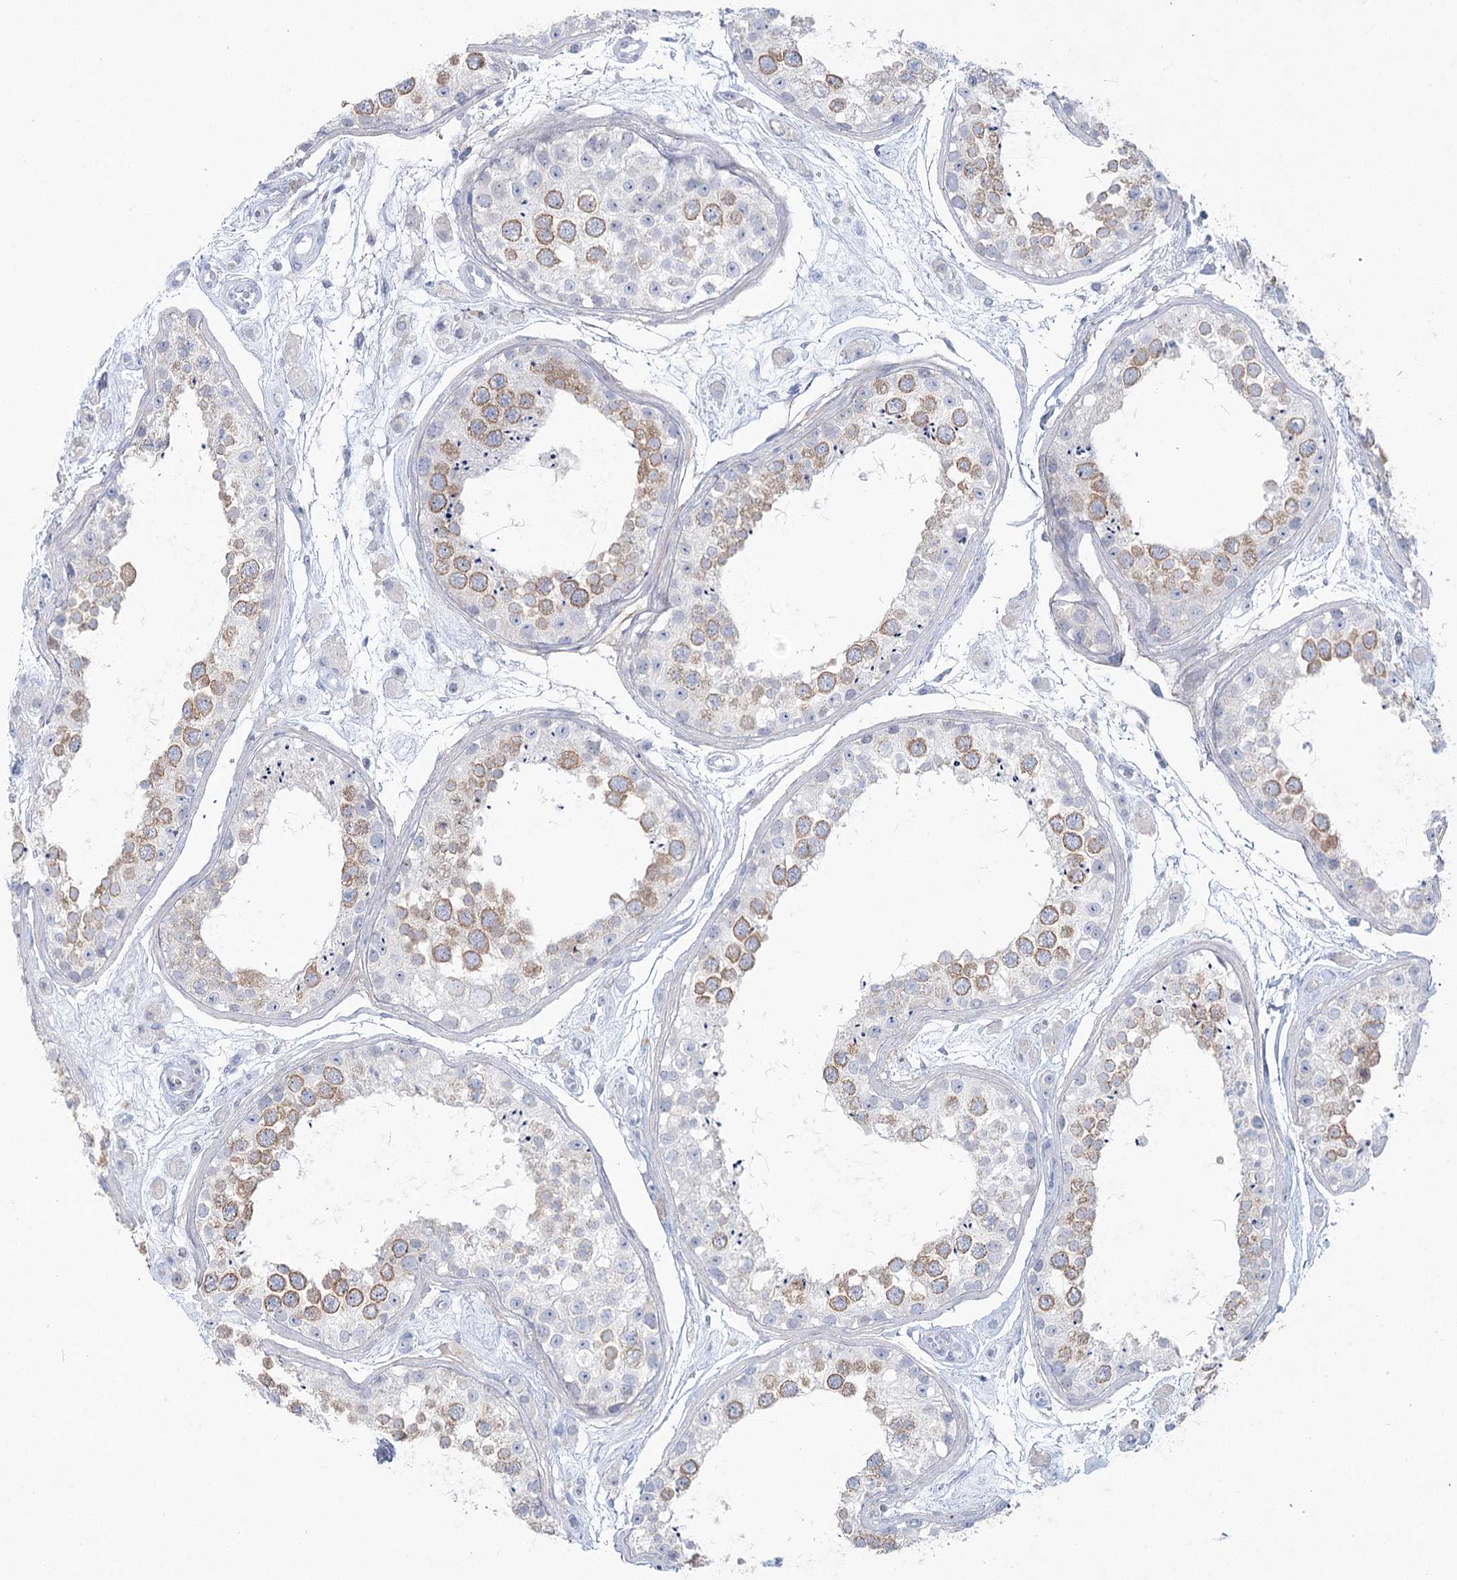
{"staining": {"intensity": "moderate", "quantity": "25%-75%", "location": "cytoplasmic/membranous"}, "tissue": "testis", "cell_type": "Cells in seminiferous ducts", "image_type": "normal", "snomed": [{"axis": "morphology", "description": "Normal tissue, NOS"}, {"axis": "topography", "description": "Testis"}], "caption": "Cells in seminiferous ducts reveal medium levels of moderate cytoplasmic/membranous expression in approximately 25%-75% of cells in unremarkable human testis.", "gene": "CCDC88A", "patient": {"sex": "male", "age": 25}}